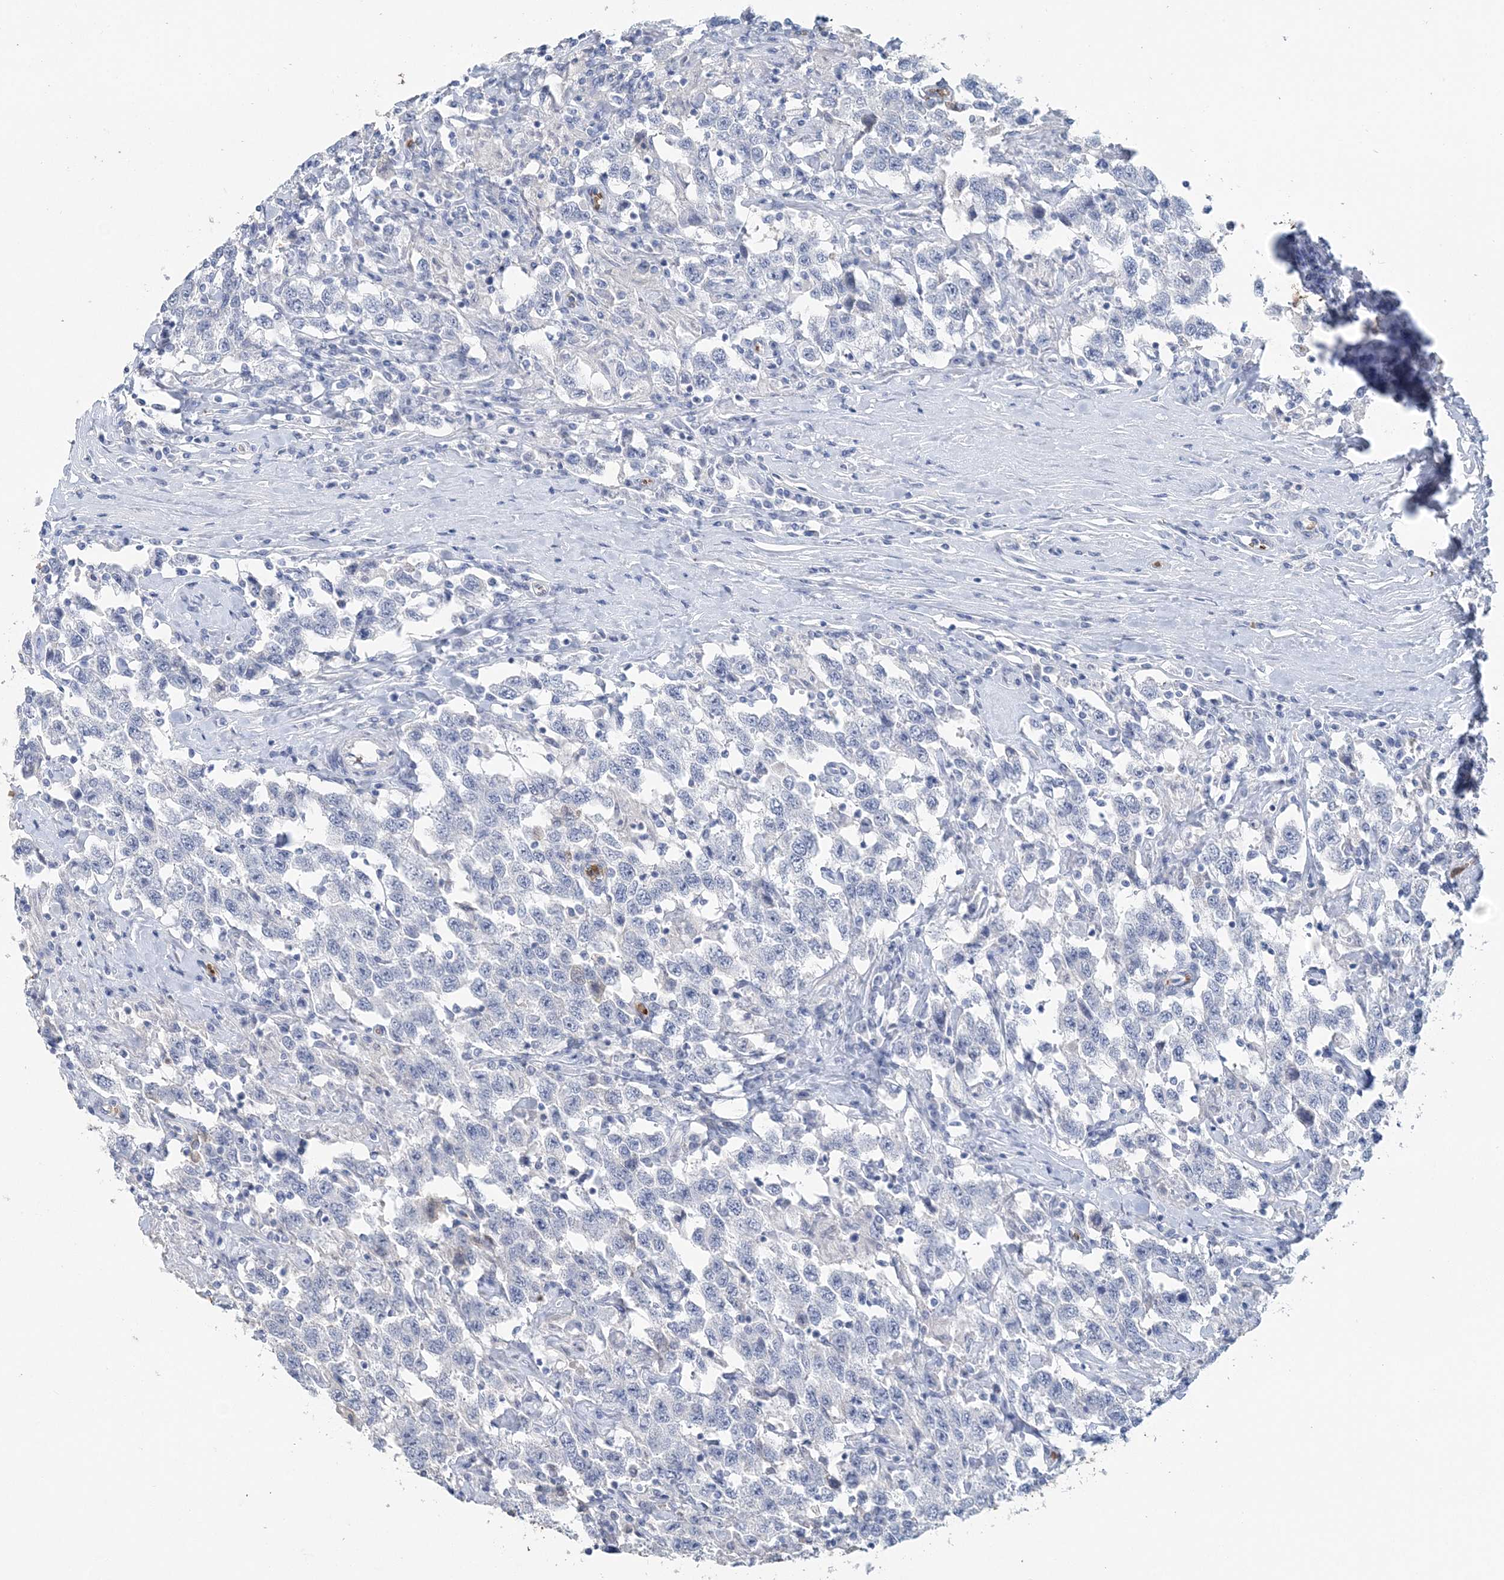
{"staining": {"intensity": "negative", "quantity": "none", "location": "none"}, "tissue": "testis cancer", "cell_type": "Tumor cells", "image_type": "cancer", "snomed": [{"axis": "morphology", "description": "Seminoma, NOS"}, {"axis": "topography", "description": "Testis"}], "caption": "Seminoma (testis) was stained to show a protein in brown. There is no significant expression in tumor cells.", "gene": "HBD", "patient": {"sex": "male", "age": 41}}